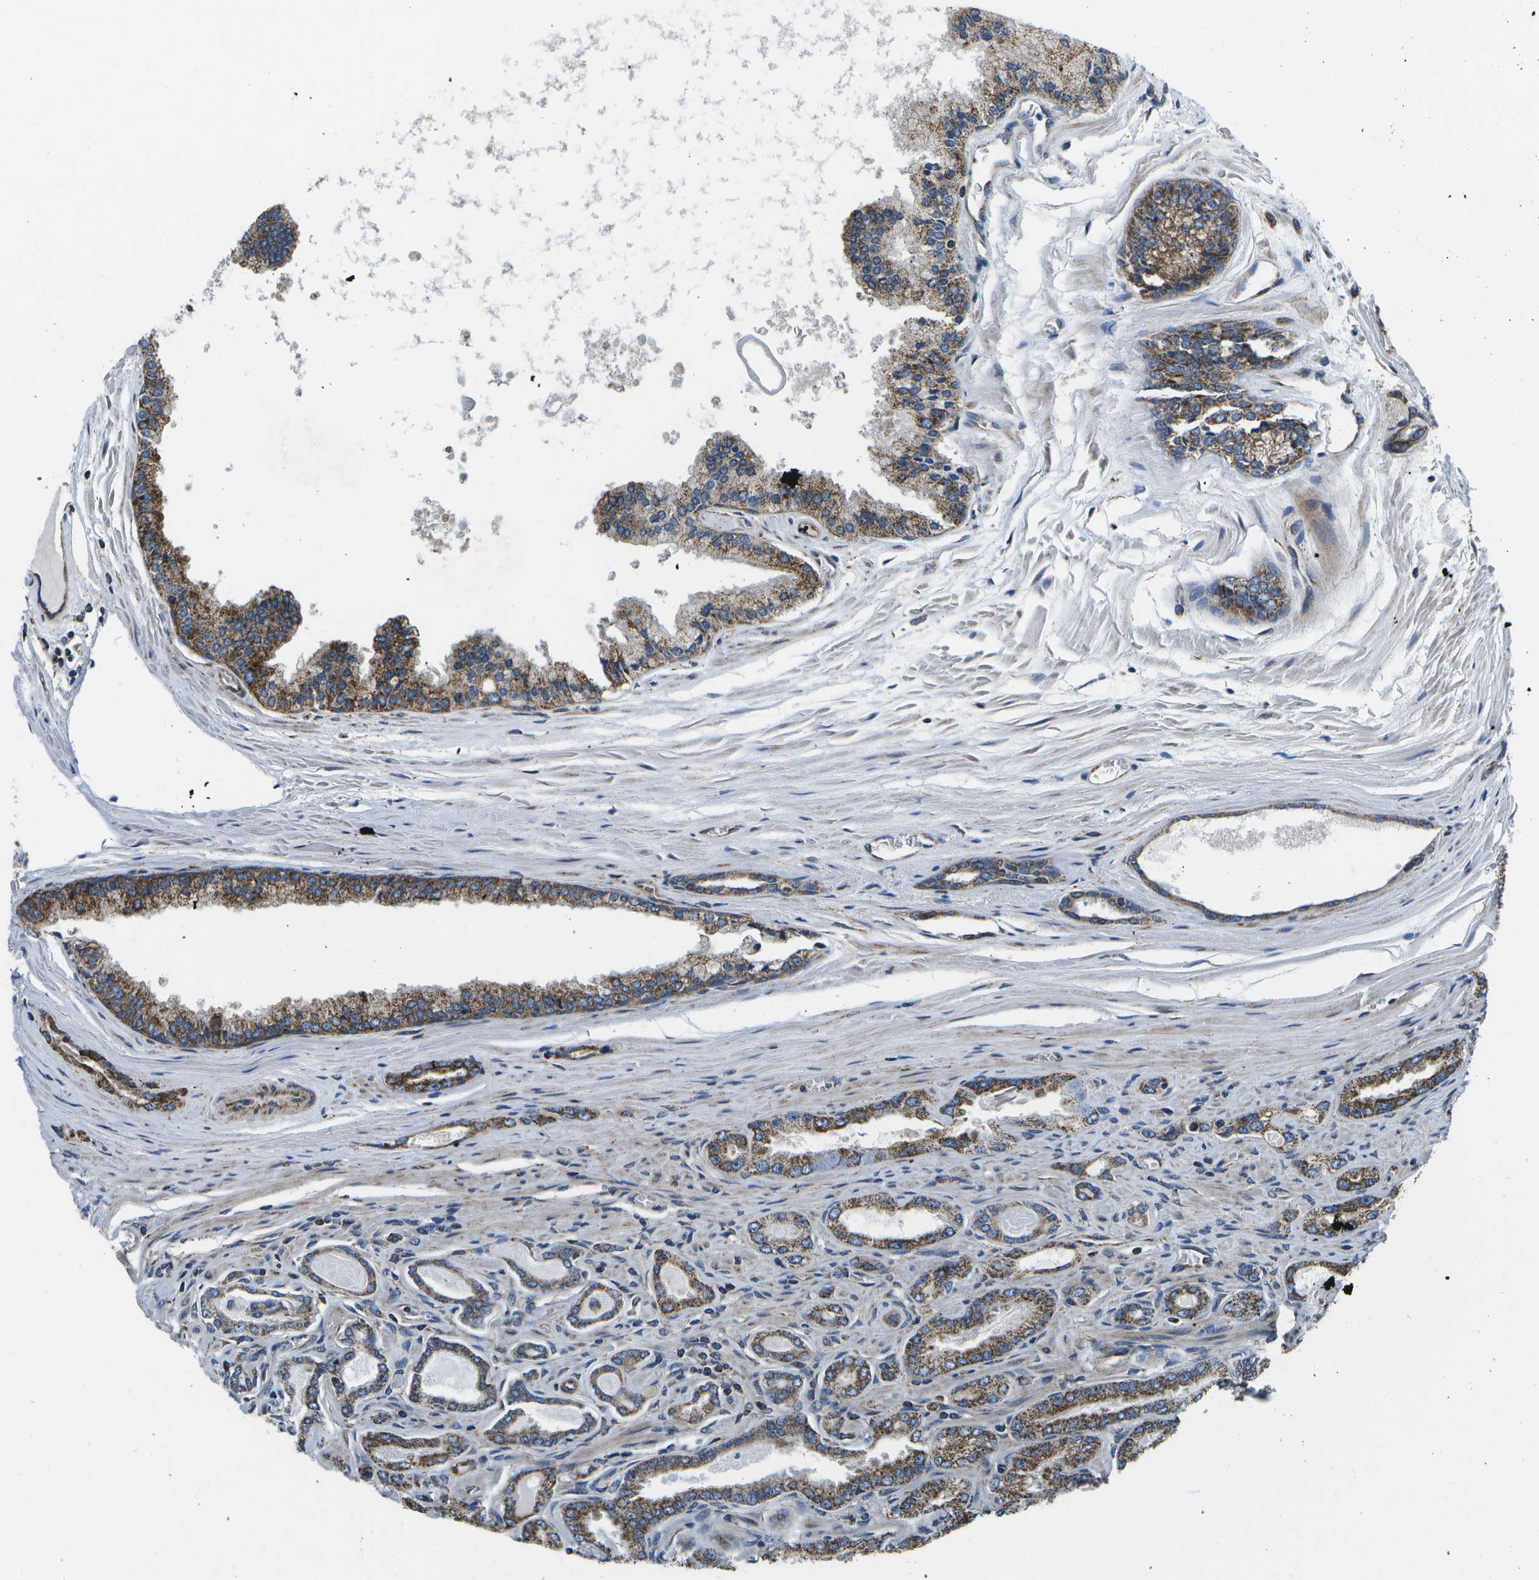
{"staining": {"intensity": "strong", "quantity": ">75%", "location": "cytoplasmic/membranous"}, "tissue": "prostate cancer", "cell_type": "Tumor cells", "image_type": "cancer", "snomed": [{"axis": "morphology", "description": "Adenocarcinoma, High grade"}, {"axis": "topography", "description": "Prostate"}], "caption": "About >75% of tumor cells in prostate cancer demonstrate strong cytoplasmic/membranous protein staining as visualized by brown immunohistochemical staining.", "gene": "MVK", "patient": {"sex": "male", "age": 65}}